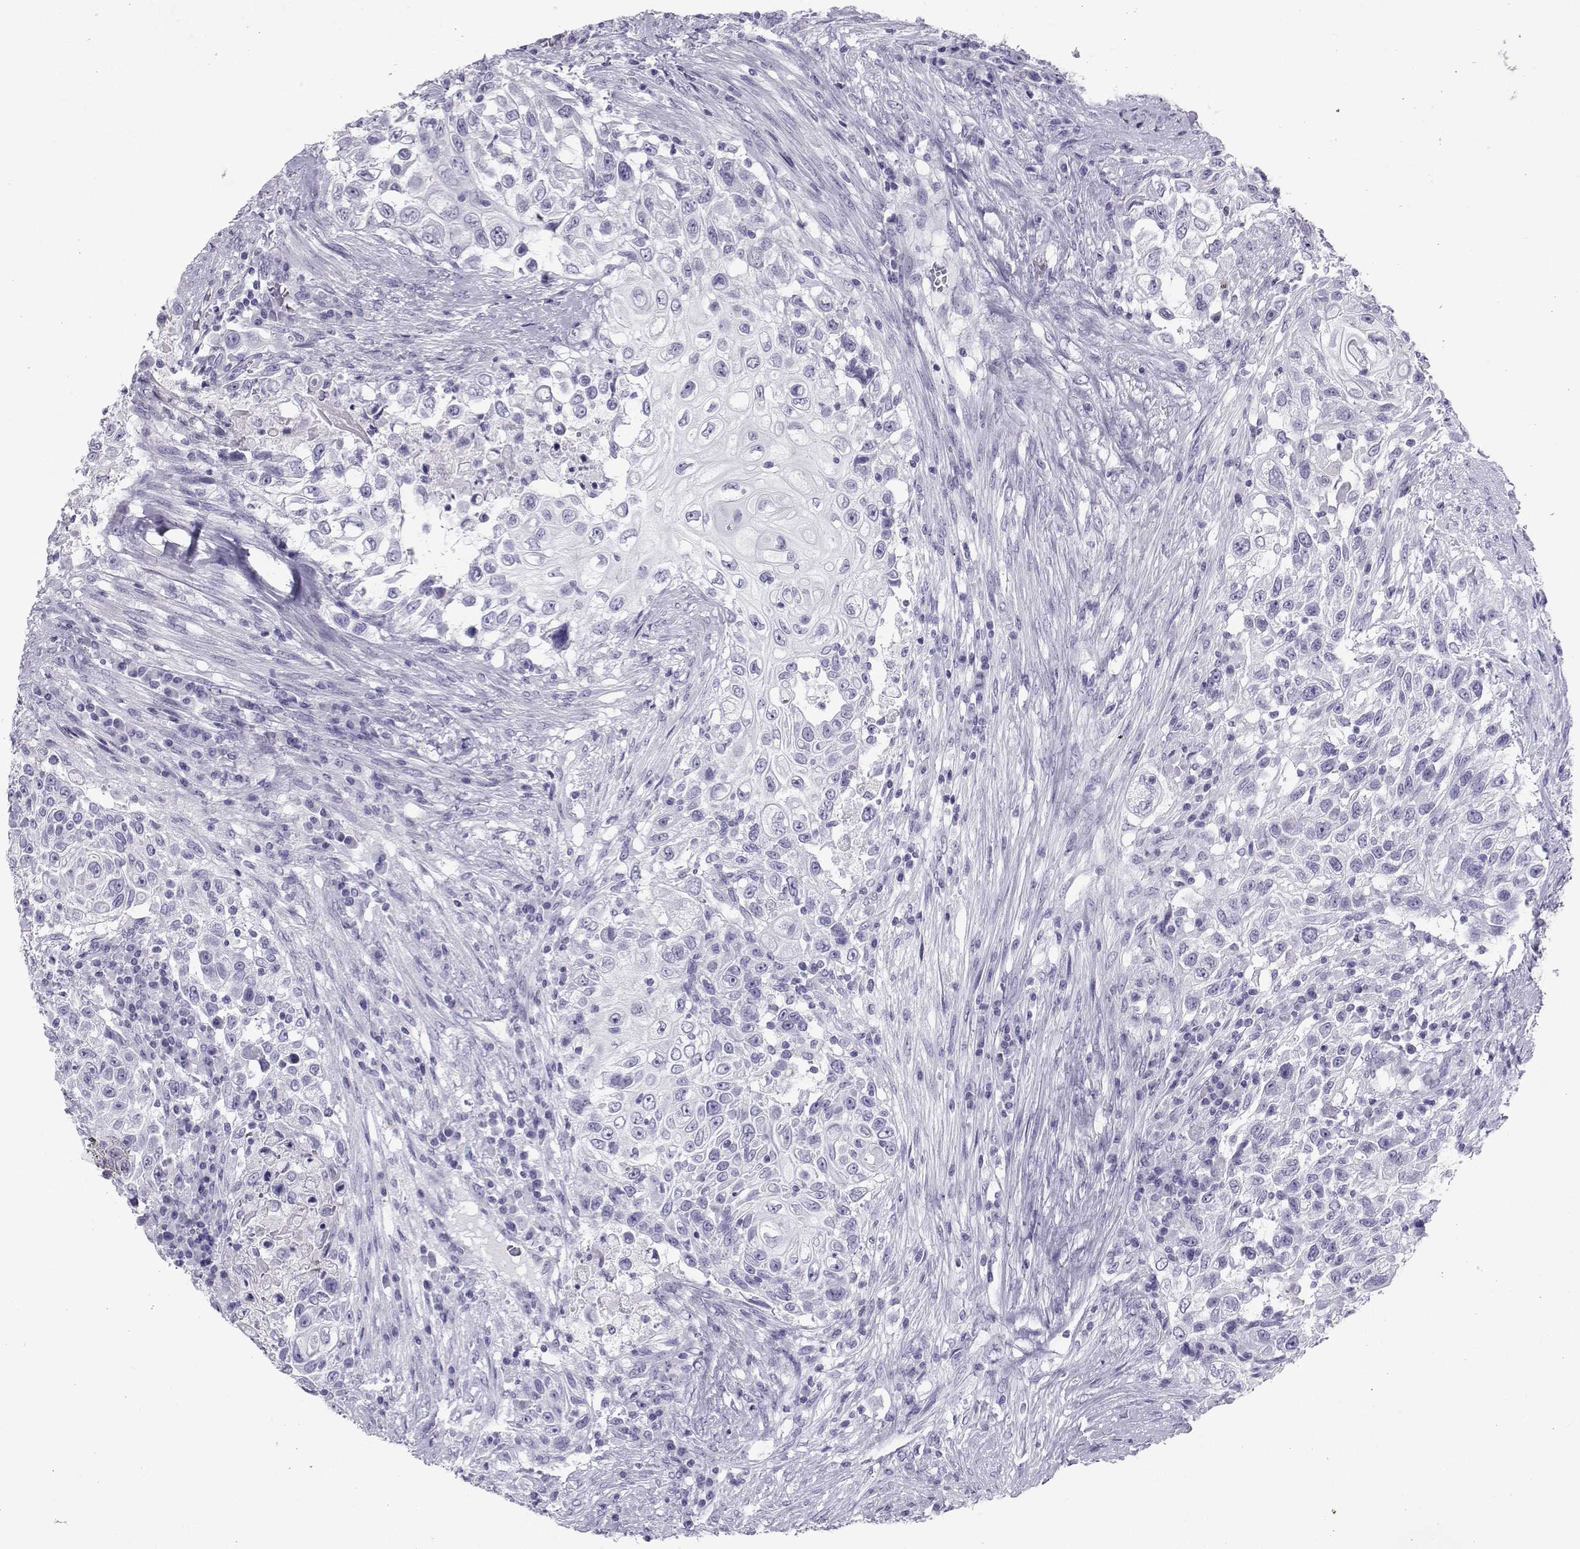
{"staining": {"intensity": "negative", "quantity": "none", "location": "none"}, "tissue": "urothelial cancer", "cell_type": "Tumor cells", "image_type": "cancer", "snomed": [{"axis": "morphology", "description": "Urothelial carcinoma, High grade"}, {"axis": "topography", "description": "Urinary bladder"}], "caption": "High magnification brightfield microscopy of urothelial cancer stained with DAB (brown) and counterstained with hematoxylin (blue): tumor cells show no significant staining.", "gene": "SST", "patient": {"sex": "female", "age": 56}}